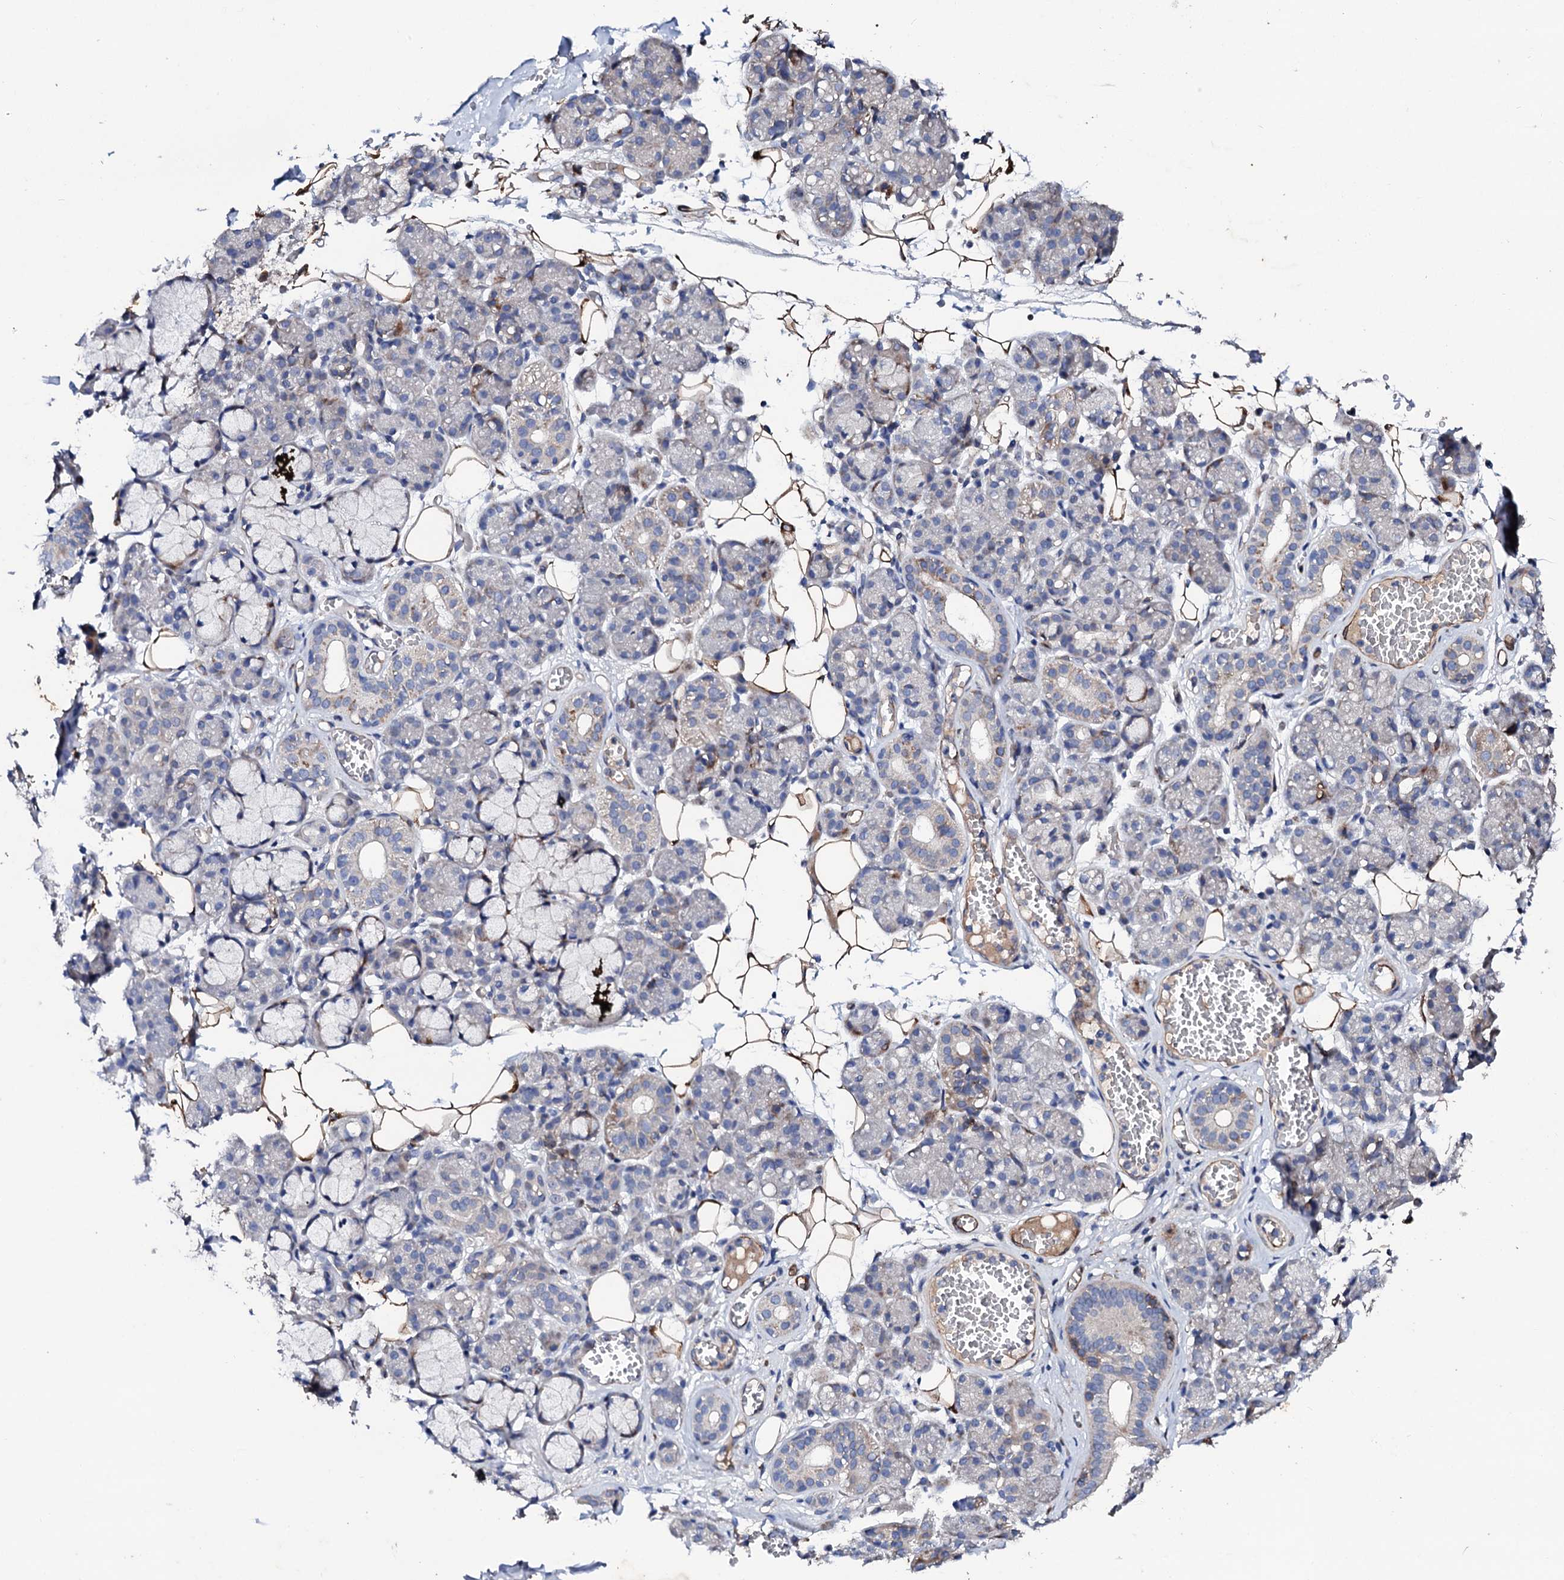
{"staining": {"intensity": "weak", "quantity": "<25%", "location": "cytoplasmic/membranous"}, "tissue": "salivary gland", "cell_type": "Glandular cells", "image_type": "normal", "snomed": [{"axis": "morphology", "description": "Normal tissue, NOS"}, {"axis": "topography", "description": "Salivary gland"}], "caption": "Immunohistochemistry (IHC) photomicrograph of benign salivary gland stained for a protein (brown), which shows no staining in glandular cells.", "gene": "DBX1", "patient": {"sex": "male", "age": 63}}